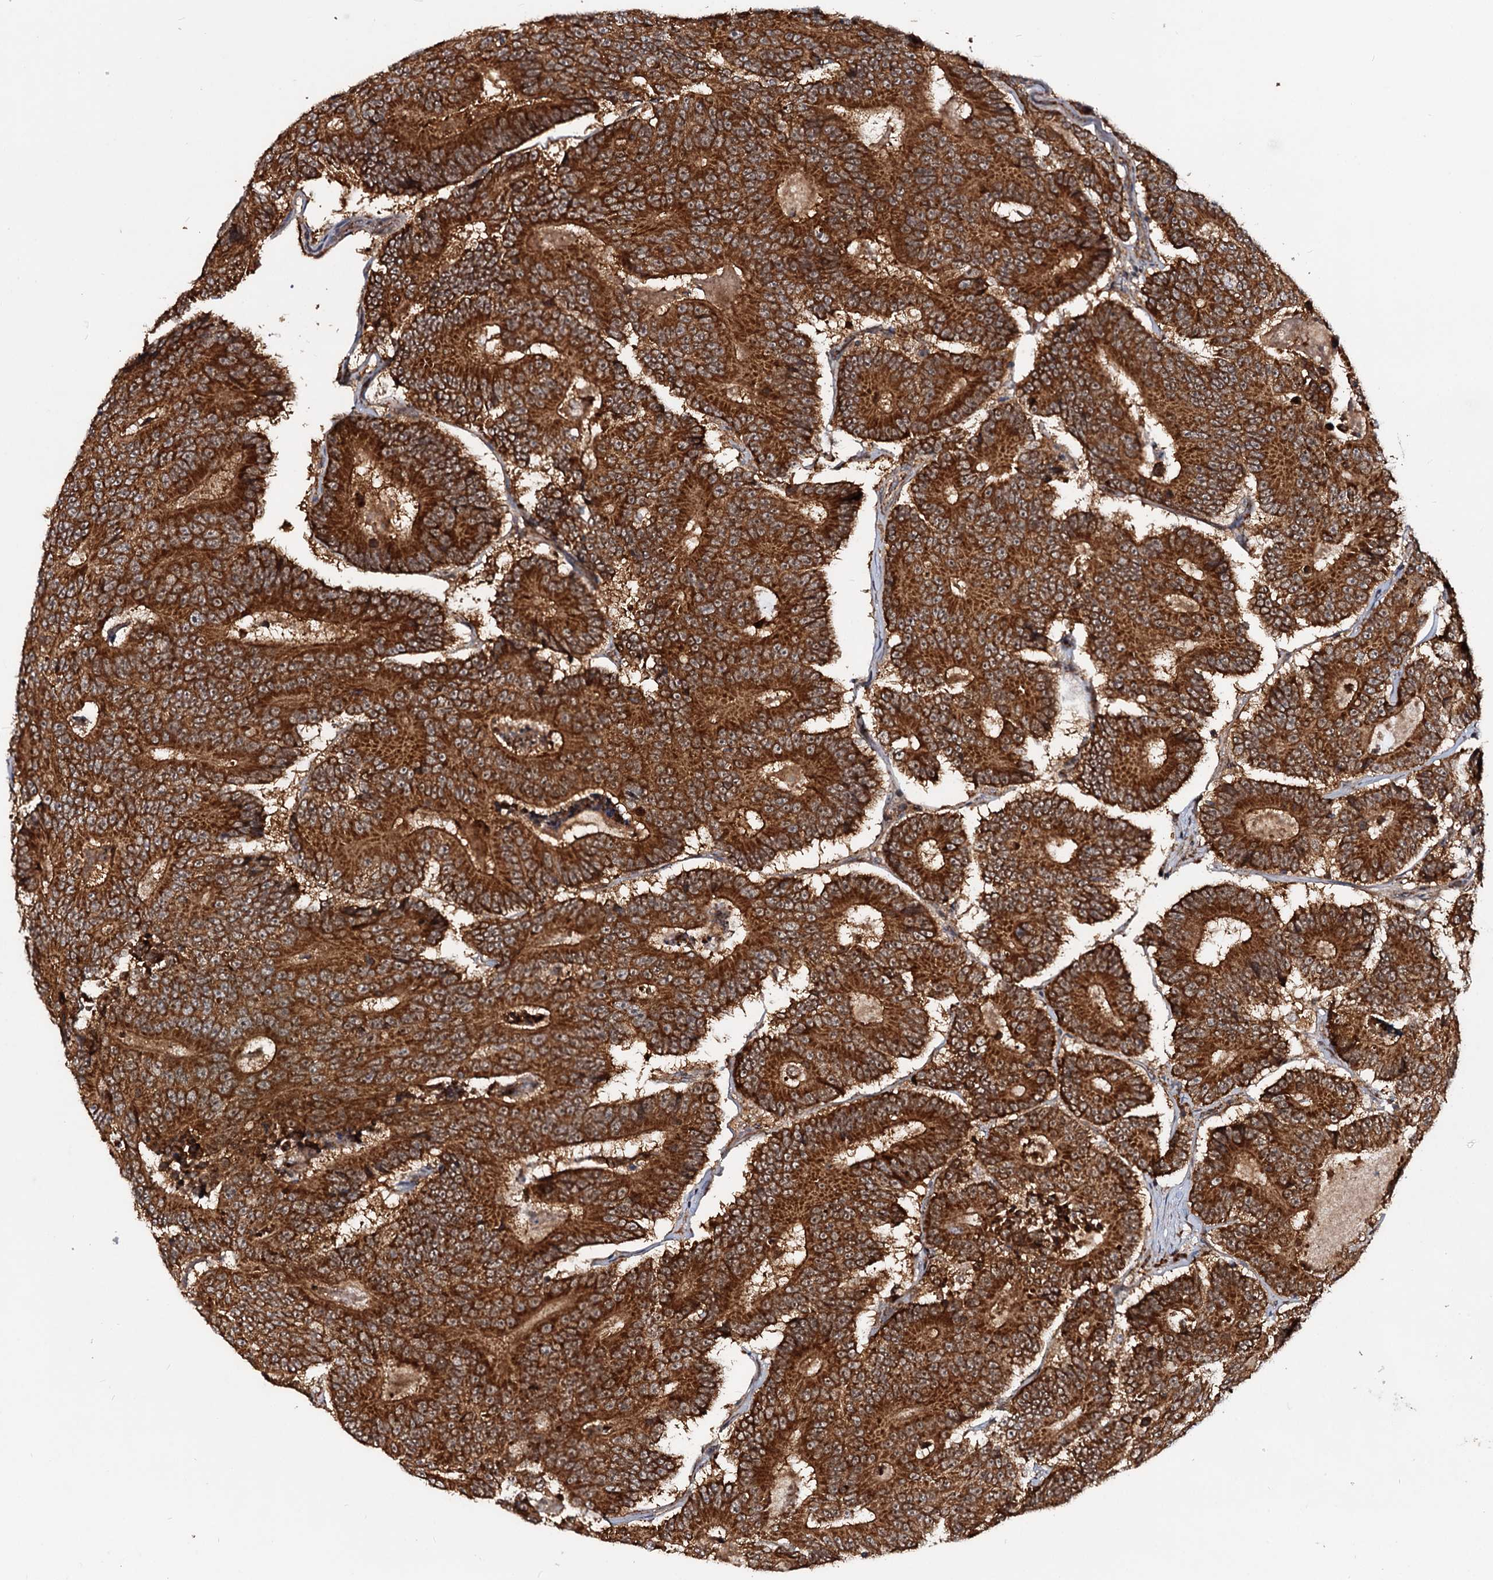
{"staining": {"intensity": "strong", "quantity": ">75%", "location": "cytoplasmic/membranous"}, "tissue": "colorectal cancer", "cell_type": "Tumor cells", "image_type": "cancer", "snomed": [{"axis": "morphology", "description": "Adenocarcinoma, NOS"}, {"axis": "topography", "description": "Colon"}], "caption": "Tumor cells reveal high levels of strong cytoplasmic/membranous staining in about >75% of cells in adenocarcinoma (colorectal).", "gene": "CEP76", "patient": {"sex": "male", "age": 83}}